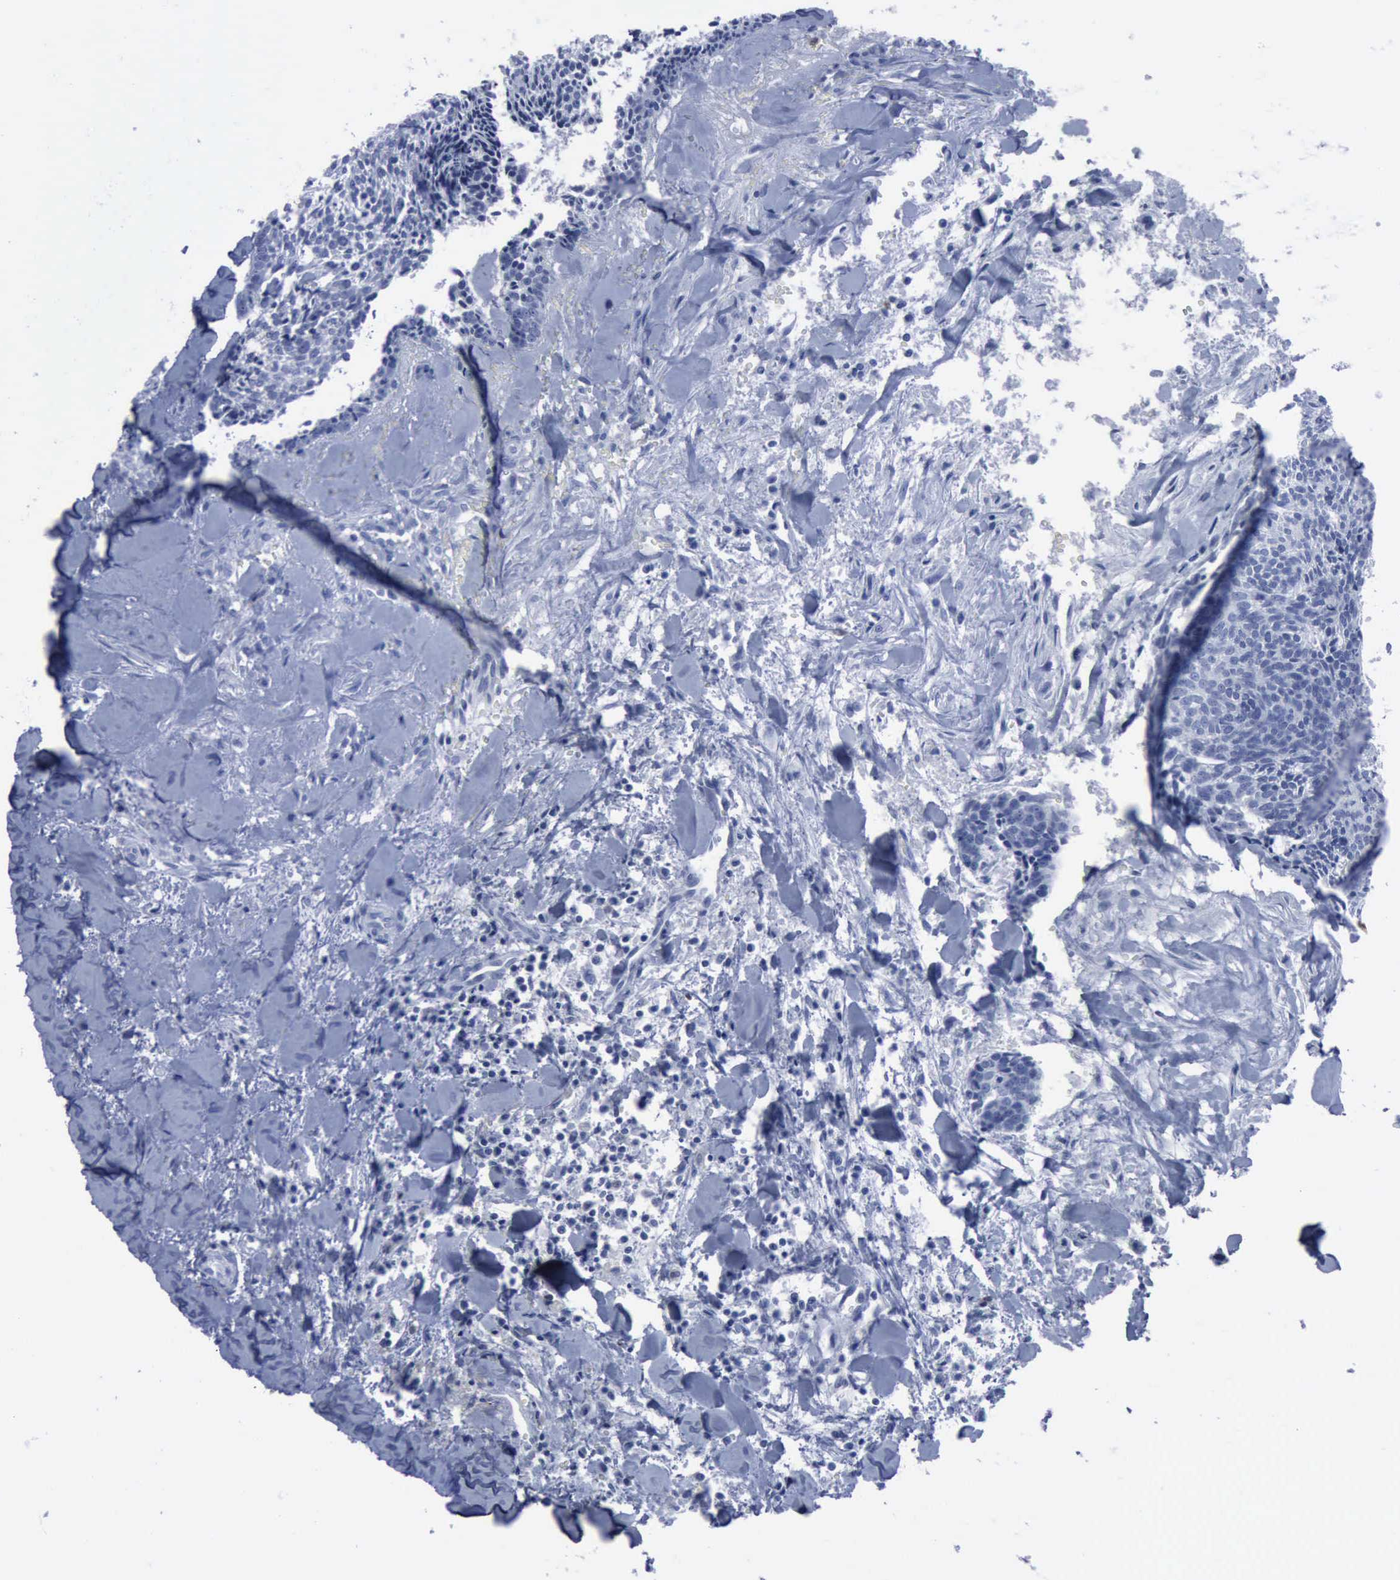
{"staining": {"intensity": "negative", "quantity": "none", "location": "none"}, "tissue": "head and neck cancer", "cell_type": "Tumor cells", "image_type": "cancer", "snomed": [{"axis": "morphology", "description": "Squamous cell carcinoma, NOS"}, {"axis": "topography", "description": "Salivary gland"}, {"axis": "topography", "description": "Head-Neck"}], "caption": "The histopathology image exhibits no staining of tumor cells in head and neck cancer (squamous cell carcinoma).", "gene": "CSTA", "patient": {"sex": "male", "age": 70}}